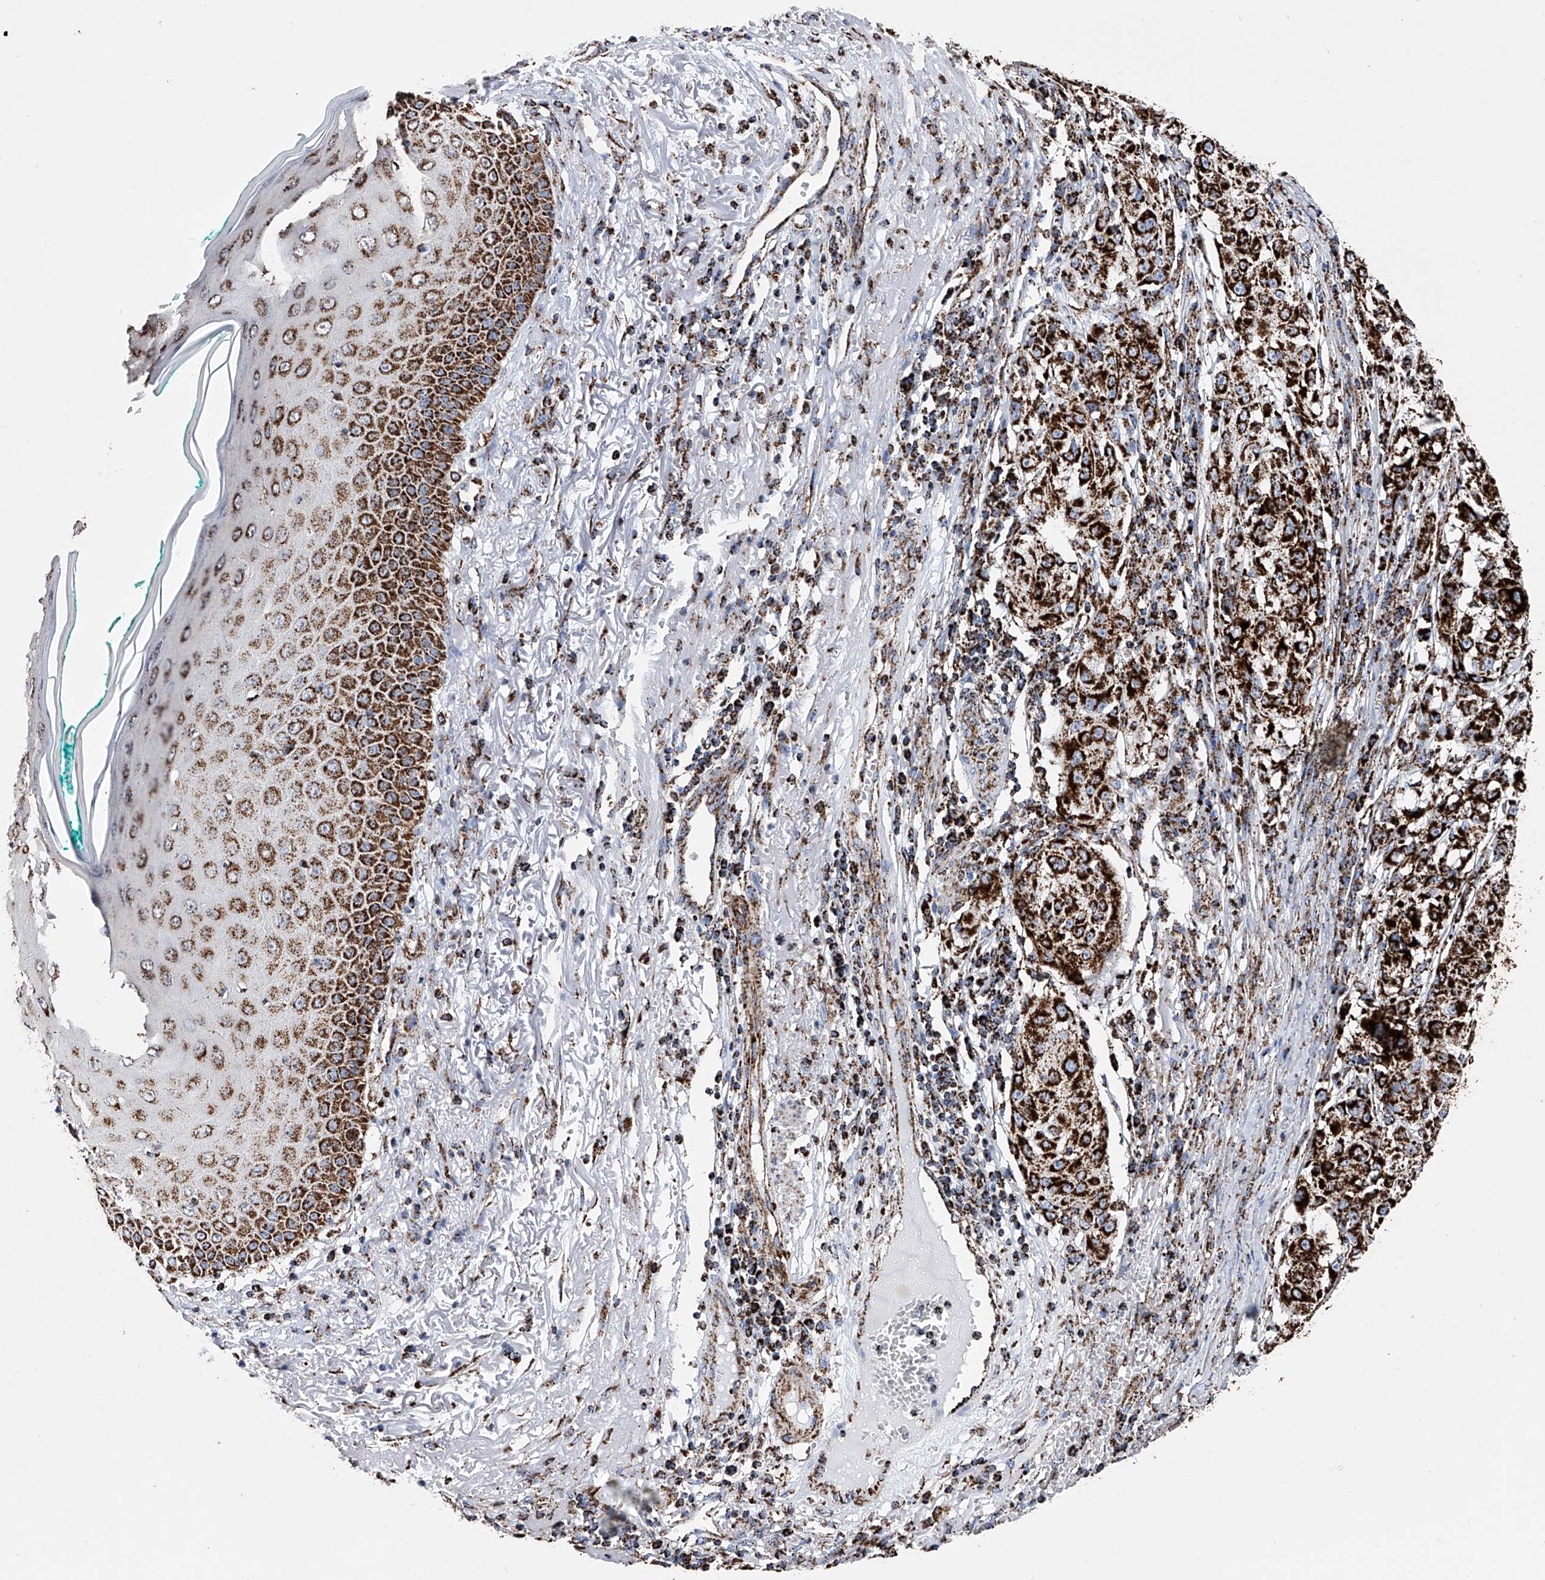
{"staining": {"intensity": "strong", "quantity": ">75%", "location": "cytoplasmic/membranous"}, "tissue": "melanoma", "cell_type": "Tumor cells", "image_type": "cancer", "snomed": [{"axis": "morphology", "description": "Necrosis, NOS"}, {"axis": "morphology", "description": "Malignant melanoma, NOS"}, {"axis": "topography", "description": "Skin"}], "caption": "Human melanoma stained with a brown dye shows strong cytoplasmic/membranous positive staining in about >75% of tumor cells.", "gene": "ATP5PF", "patient": {"sex": "female", "age": 87}}